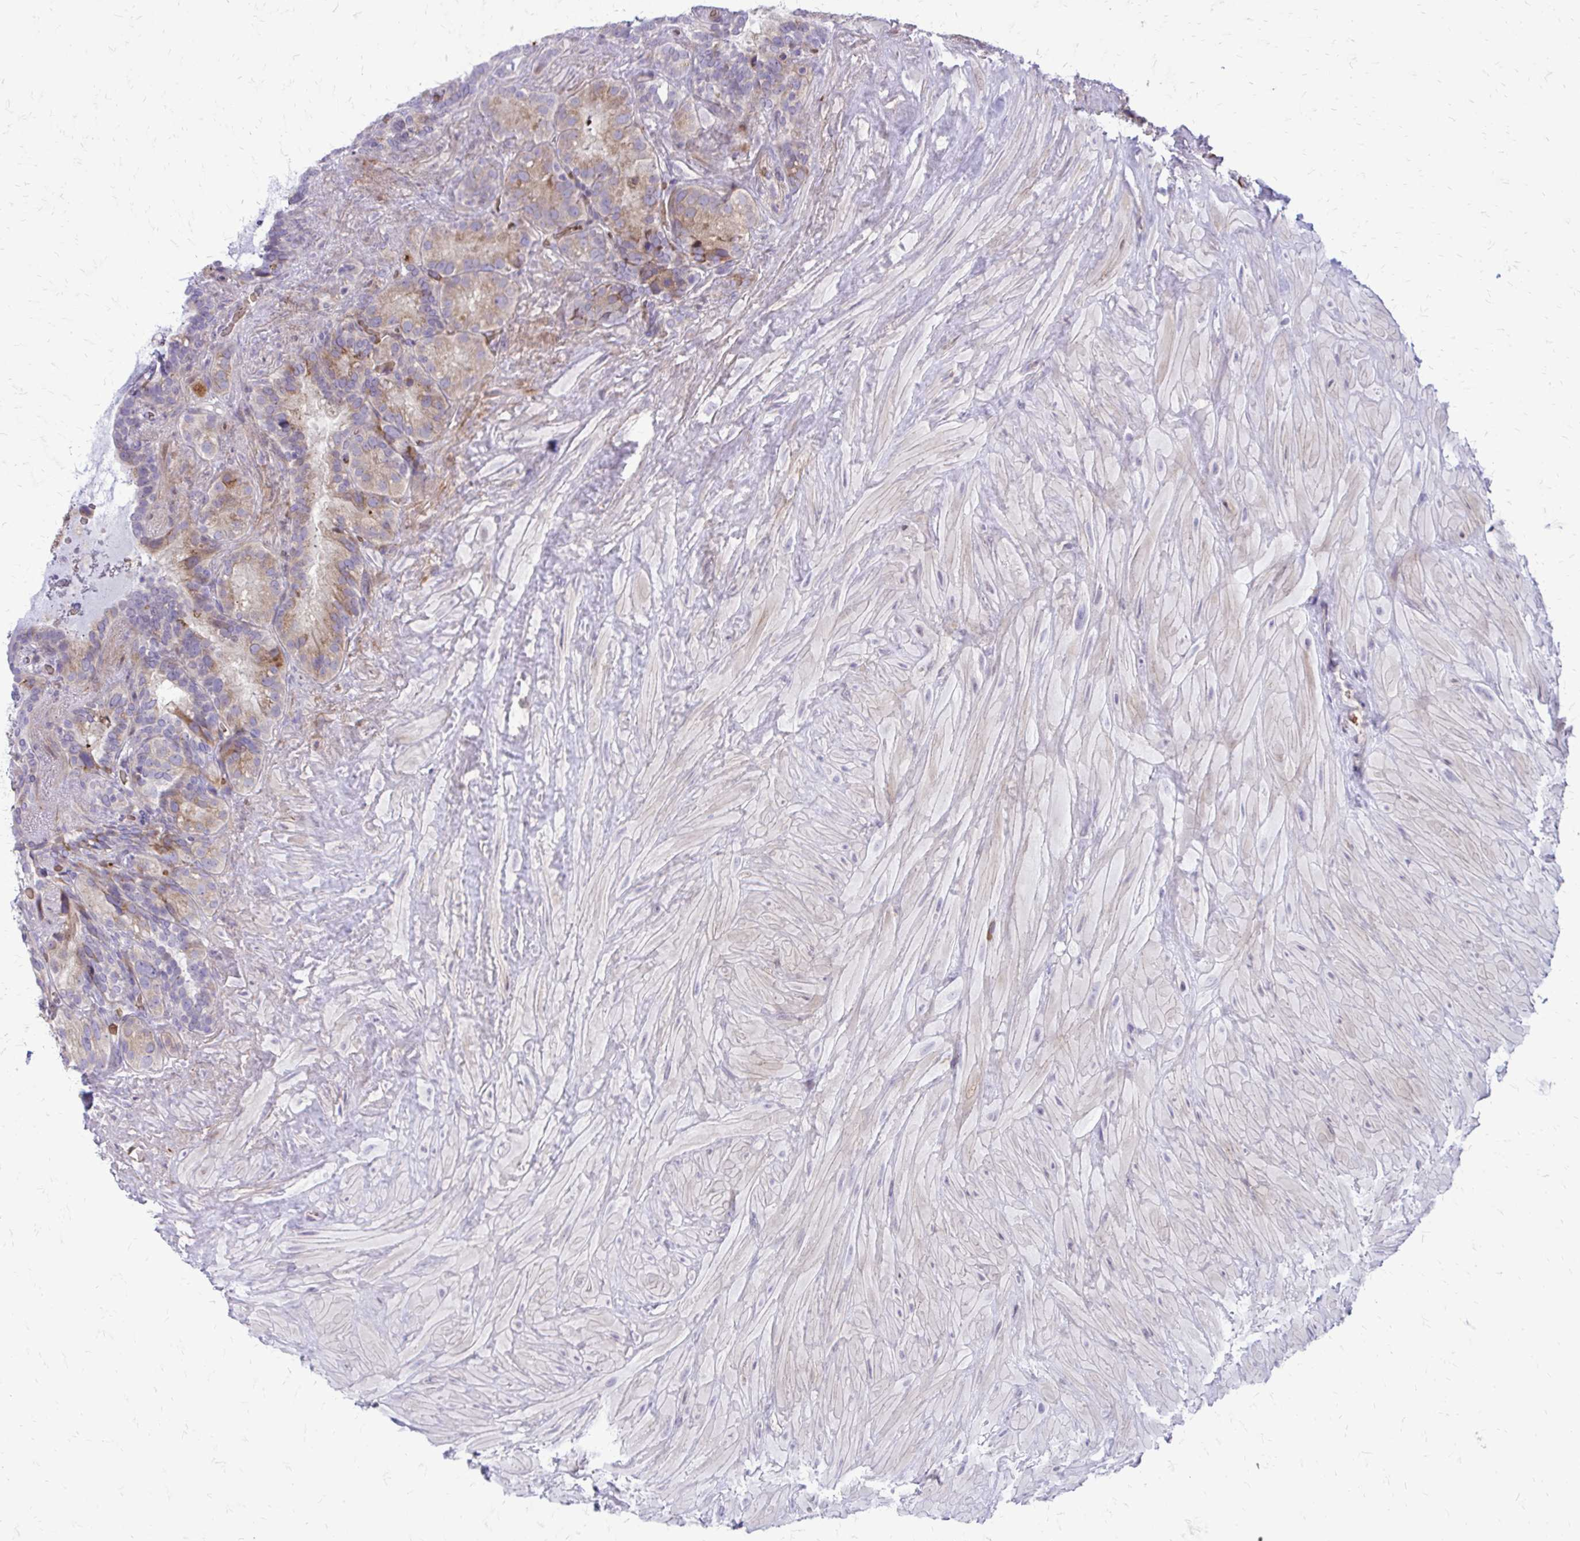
{"staining": {"intensity": "weak", "quantity": "25%-75%", "location": "cytoplasmic/membranous"}, "tissue": "seminal vesicle", "cell_type": "Glandular cells", "image_type": "normal", "snomed": [{"axis": "morphology", "description": "Normal tissue, NOS"}, {"axis": "topography", "description": "Seminal veicle"}], "caption": "This photomicrograph exhibits IHC staining of unremarkable human seminal vesicle, with low weak cytoplasmic/membranous staining in approximately 25%-75% of glandular cells.", "gene": "FUNDC2", "patient": {"sex": "male", "age": 60}}